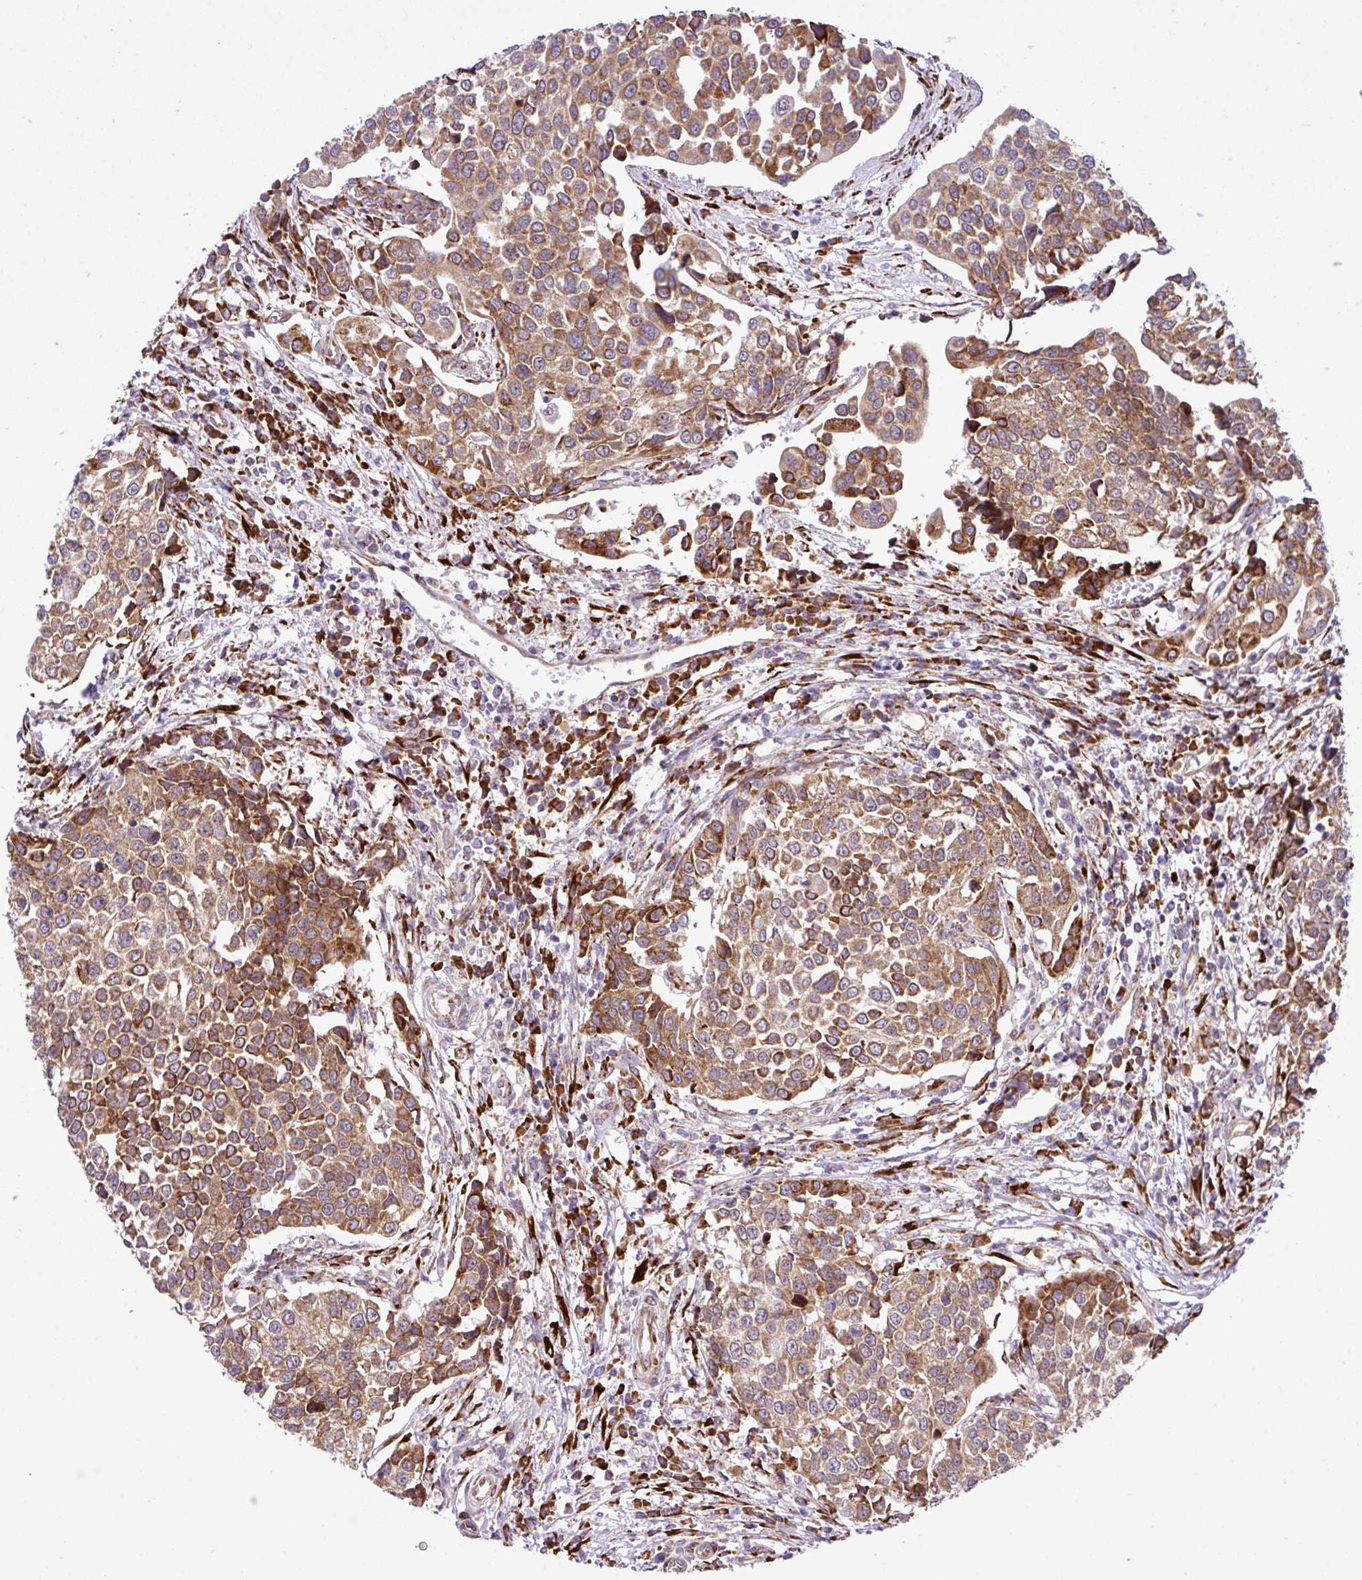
{"staining": {"intensity": "moderate", "quantity": ">75%", "location": "cytoplasmic/membranous"}, "tissue": "urothelial cancer", "cell_type": "Tumor cells", "image_type": "cancer", "snomed": [{"axis": "morphology", "description": "Urothelial carcinoma, Low grade"}, {"axis": "topography", "description": "Urinary bladder"}], "caption": "Protein expression analysis of urothelial cancer demonstrates moderate cytoplasmic/membranous positivity in about >75% of tumor cells.", "gene": "CFAP97", "patient": {"sex": "female", "age": 78}}